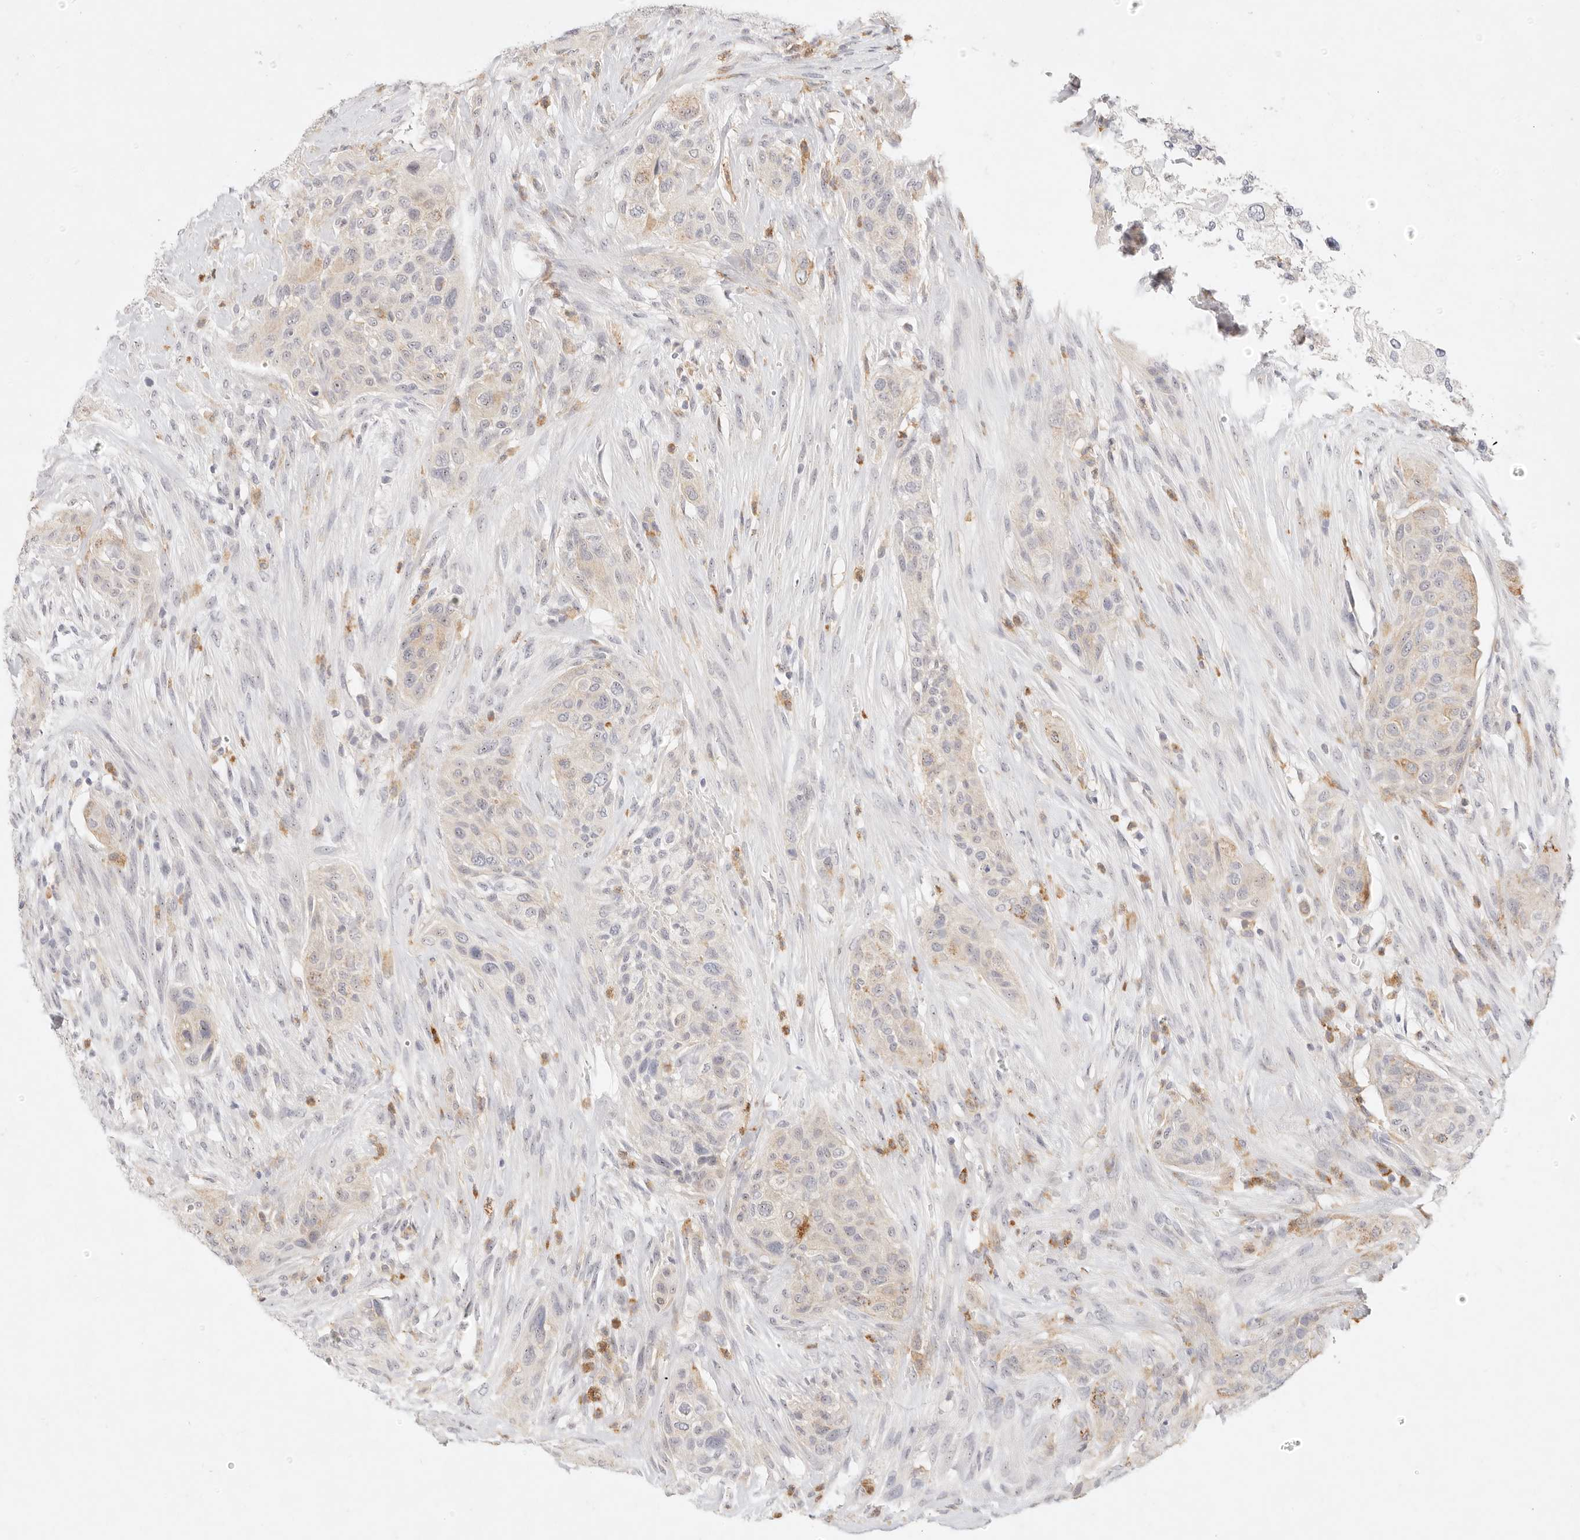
{"staining": {"intensity": "negative", "quantity": "none", "location": "none"}, "tissue": "urothelial cancer", "cell_type": "Tumor cells", "image_type": "cancer", "snomed": [{"axis": "morphology", "description": "Urothelial carcinoma, High grade"}, {"axis": "topography", "description": "Urinary bladder"}], "caption": "Immunohistochemical staining of human urothelial cancer demonstrates no significant positivity in tumor cells.", "gene": "GPR84", "patient": {"sex": "male", "age": 35}}